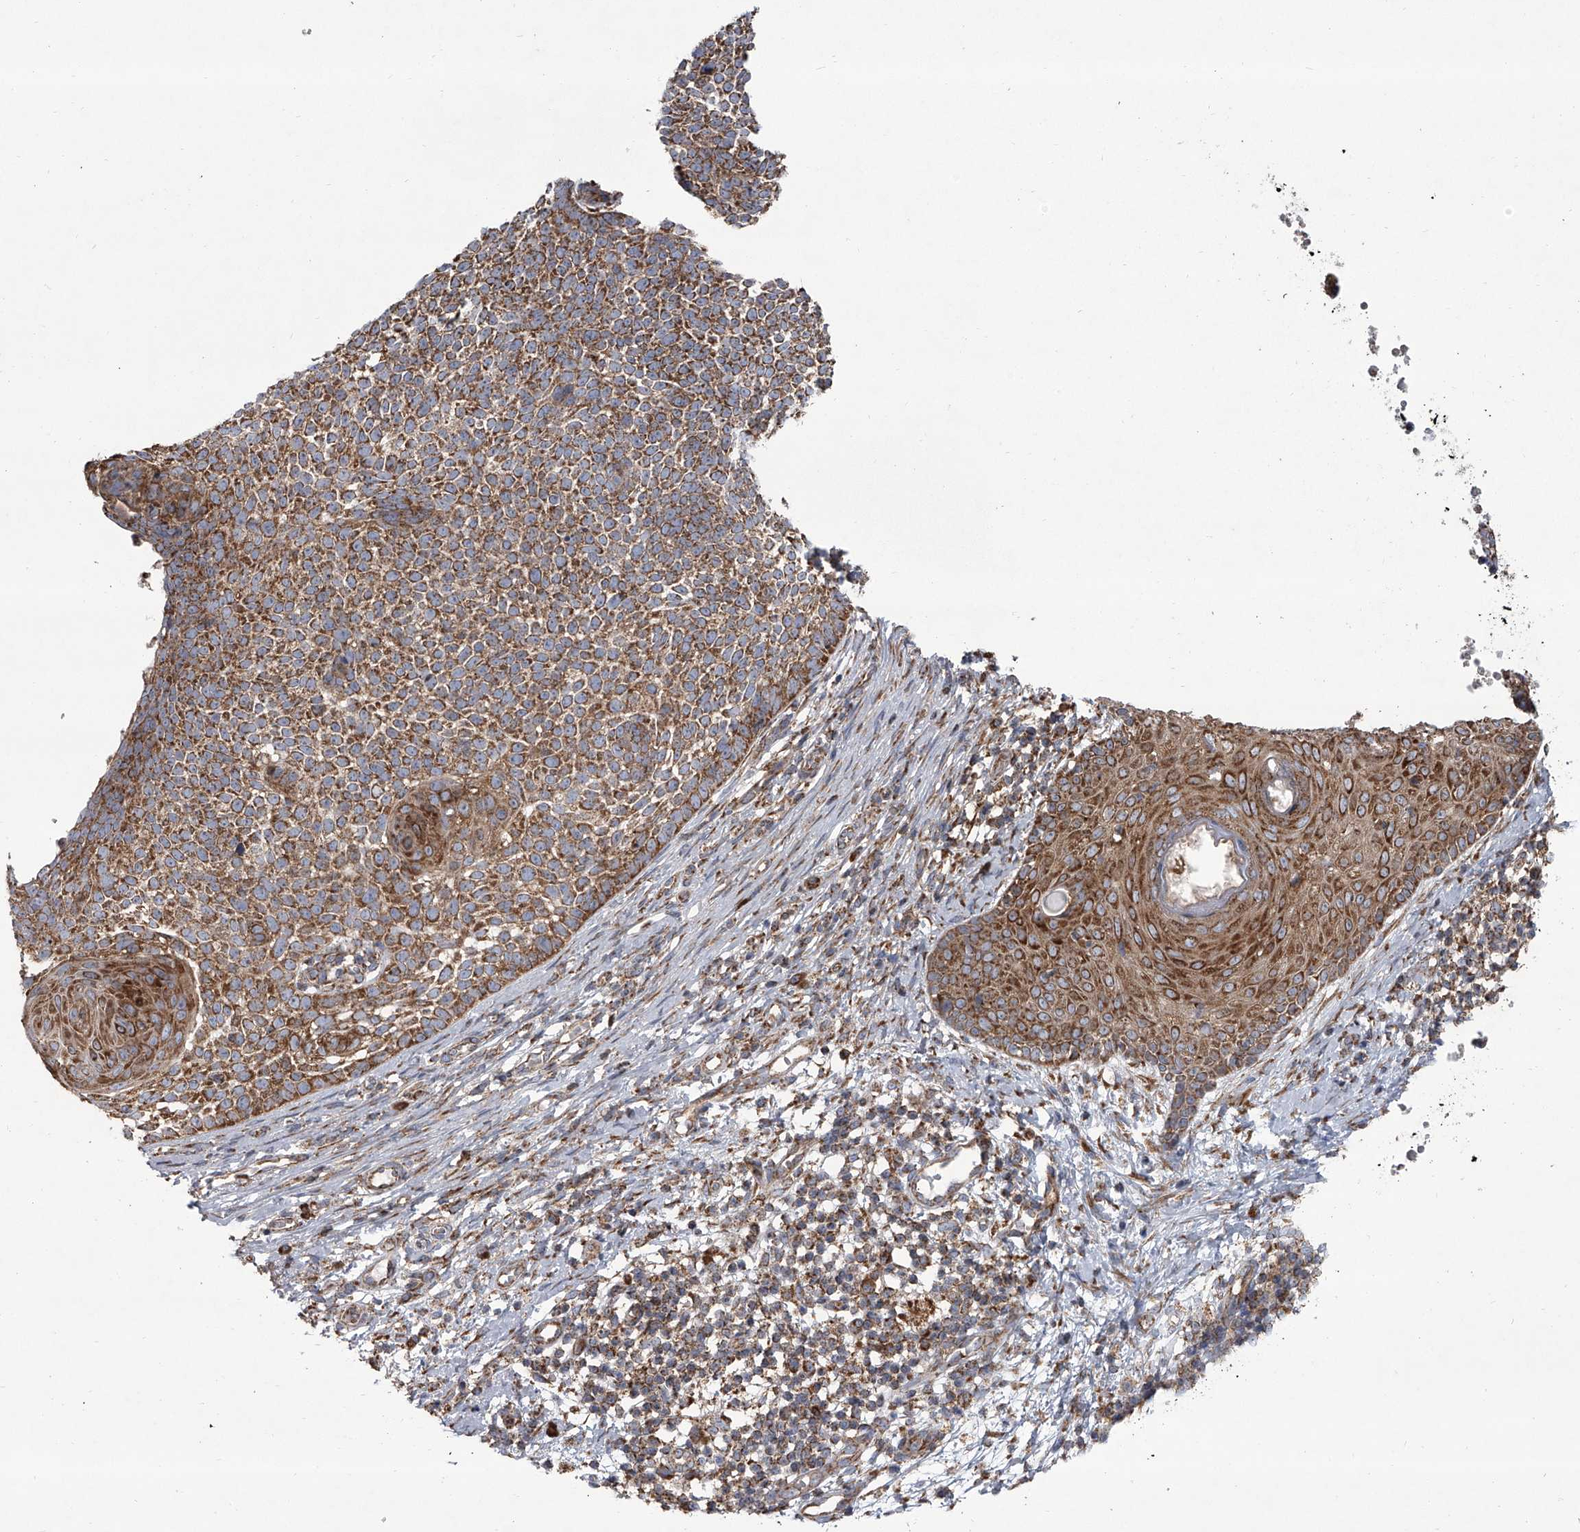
{"staining": {"intensity": "strong", "quantity": ">75%", "location": "cytoplasmic/membranous"}, "tissue": "skin cancer", "cell_type": "Tumor cells", "image_type": "cancer", "snomed": [{"axis": "morphology", "description": "Basal cell carcinoma"}, {"axis": "topography", "description": "Skin"}], "caption": "Human skin cancer stained for a protein (brown) shows strong cytoplasmic/membranous positive expression in approximately >75% of tumor cells.", "gene": "ZC3H15", "patient": {"sex": "female", "age": 81}}